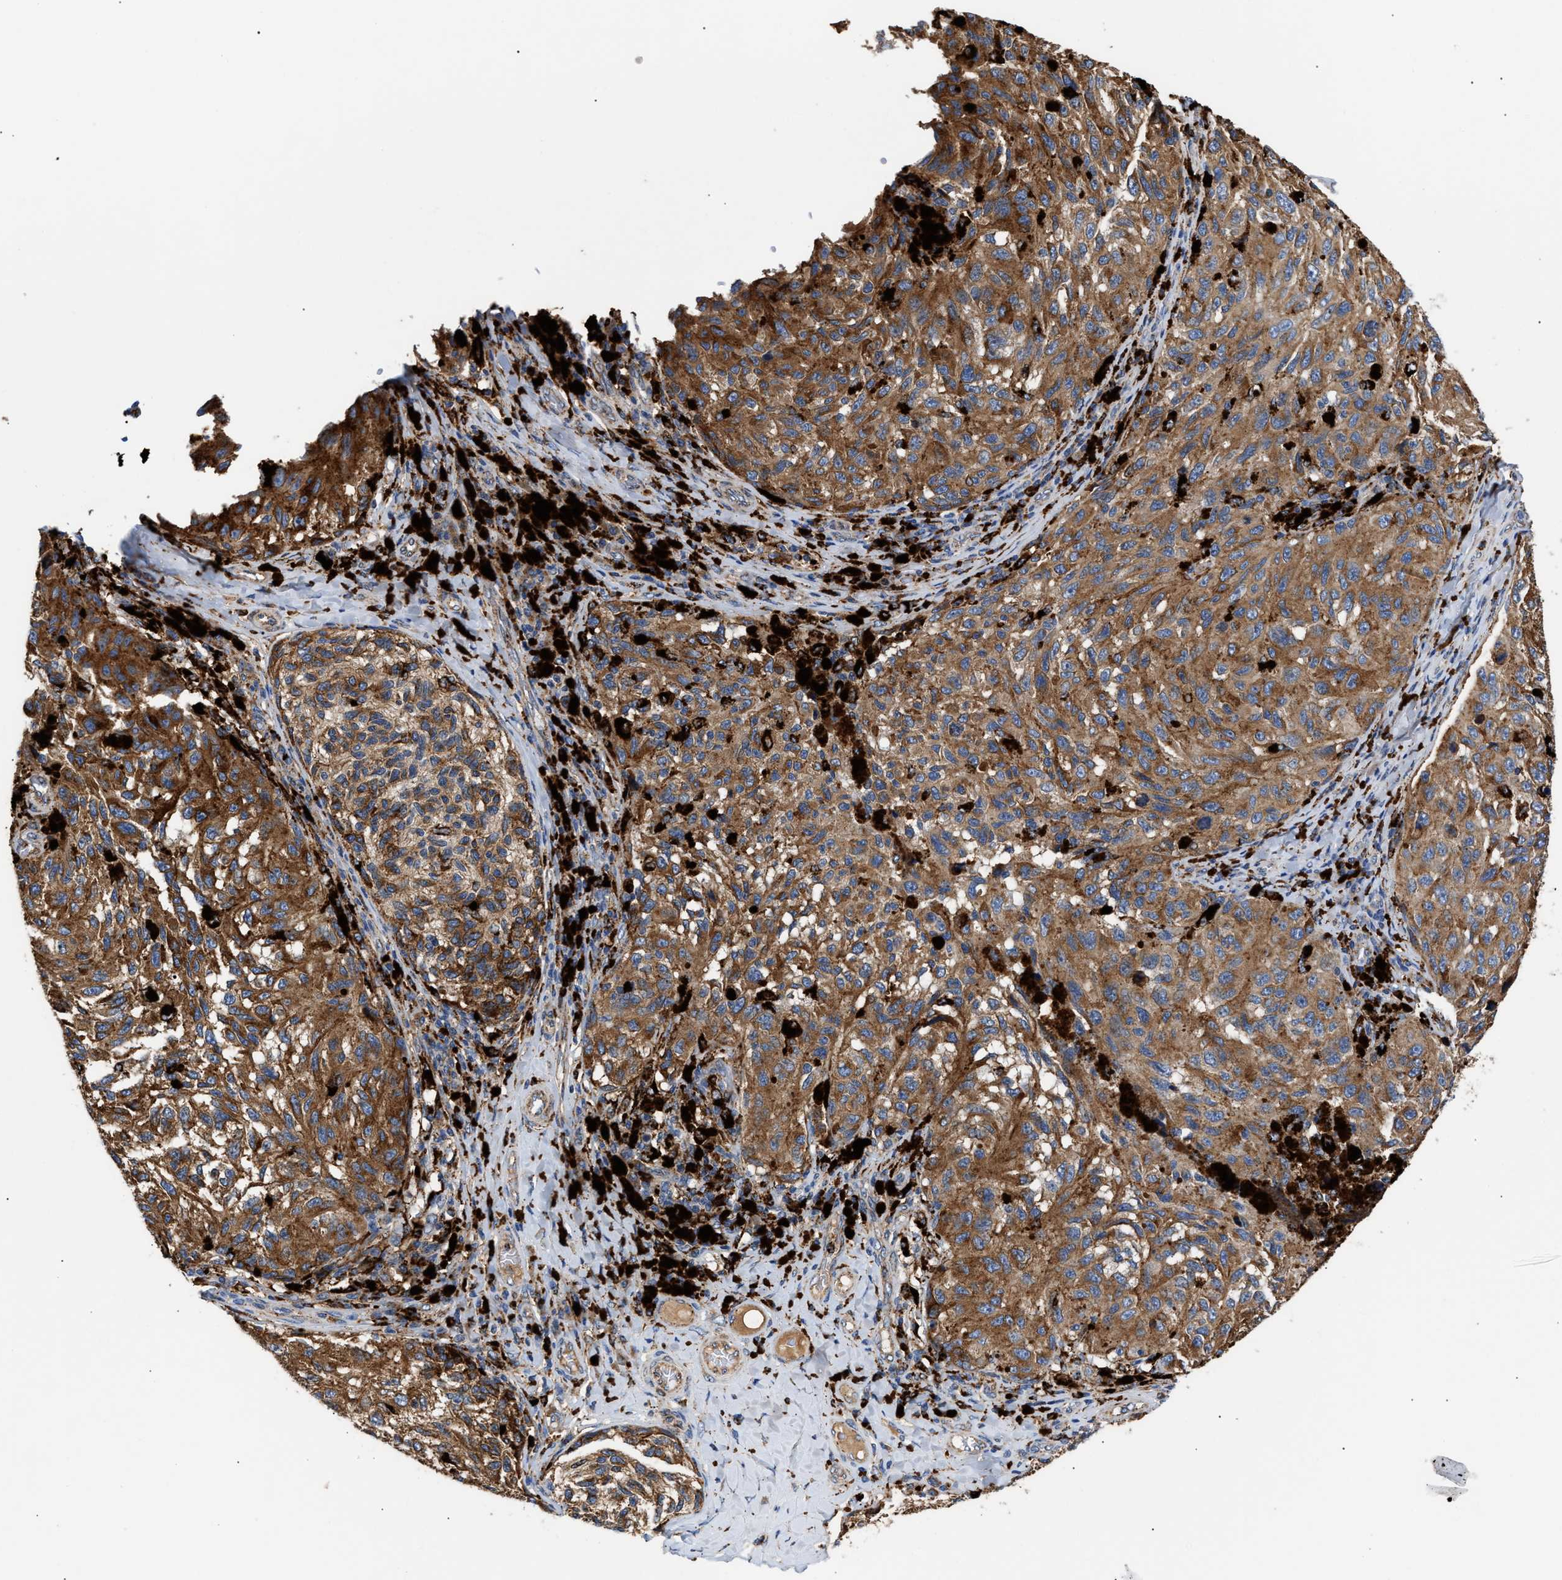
{"staining": {"intensity": "moderate", "quantity": ">75%", "location": "cytoplasmic/membranous"}, "tissue": "melanoma", "cell_type": "Tumor cells", "image_type": "cancer", "snomed": [{"axis": "morphology", "description": "Malignant melanoma, NOS"}, {"axis": "topography", "description": "Skin"}], "caption": "The immunohistochemical stain labels moderate cytoplasmic/membranous positivity in tumor cells of melanoma tissue.", "gene": "CCDC146", "patient": {"sex": "female", "age": 73}}